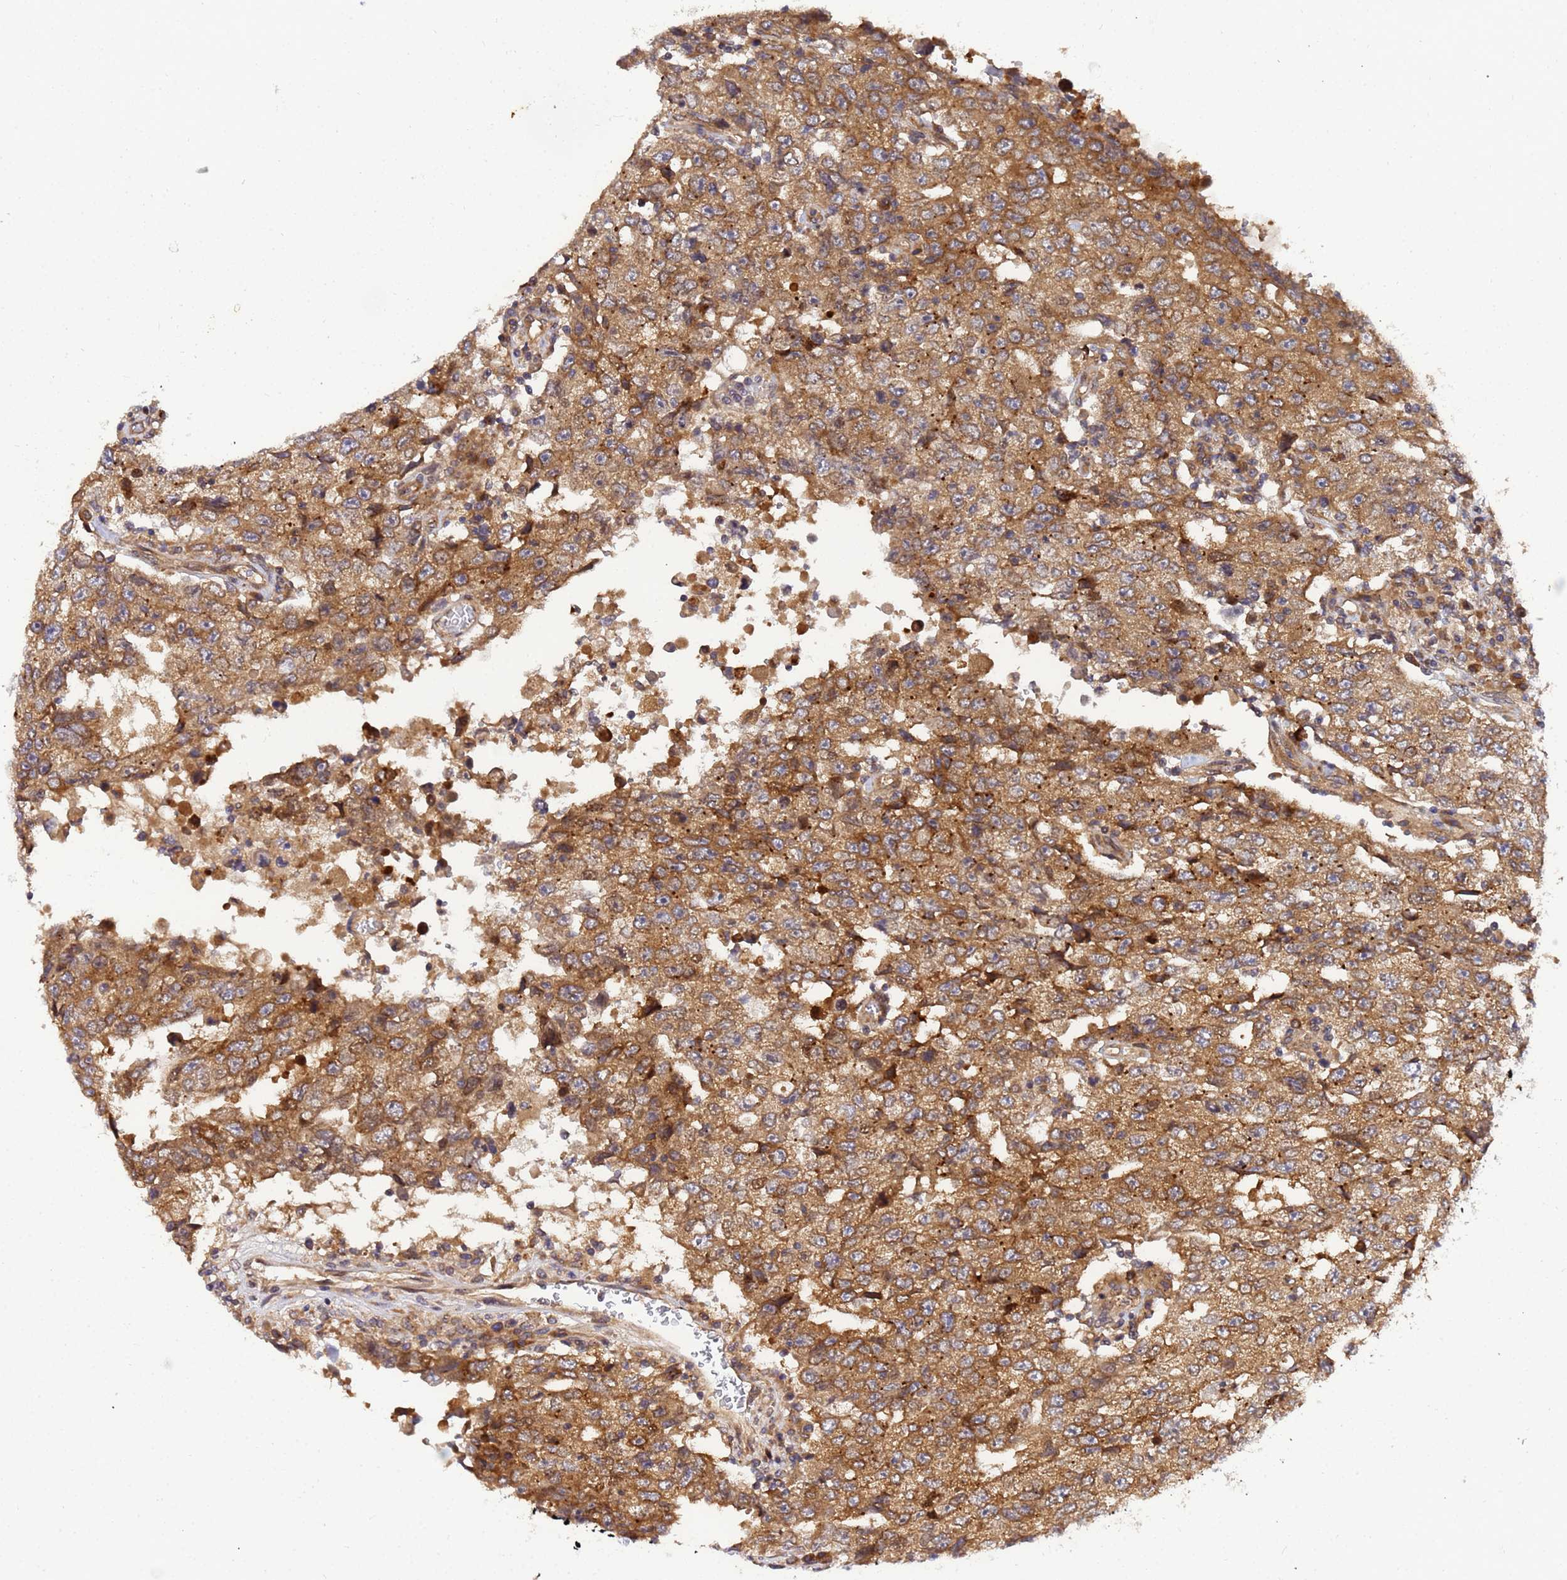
{"staining": {"intensity": "moderate", "quantity": ">75%", "location": "cytoplasmic/membranous"}, "tissue": "testis cancer", "cell_type": "Tumor cells", "image_type": "cancer", "snomed": [{"axis": "morphology", "description": "Carcinoma, Embryonal, NOS"}, {"axis": "topography", "description": "Testis"}], "caption": "There is medium levels of moderate cytoplasmic/membranous expression in tumor cells of testis cancer (embryonal carcinoma), as demonstrated by immunohistochemical staining (brown color).", "gene": "UNC93B1", "patient": {"sex": "male", "age": 26}}